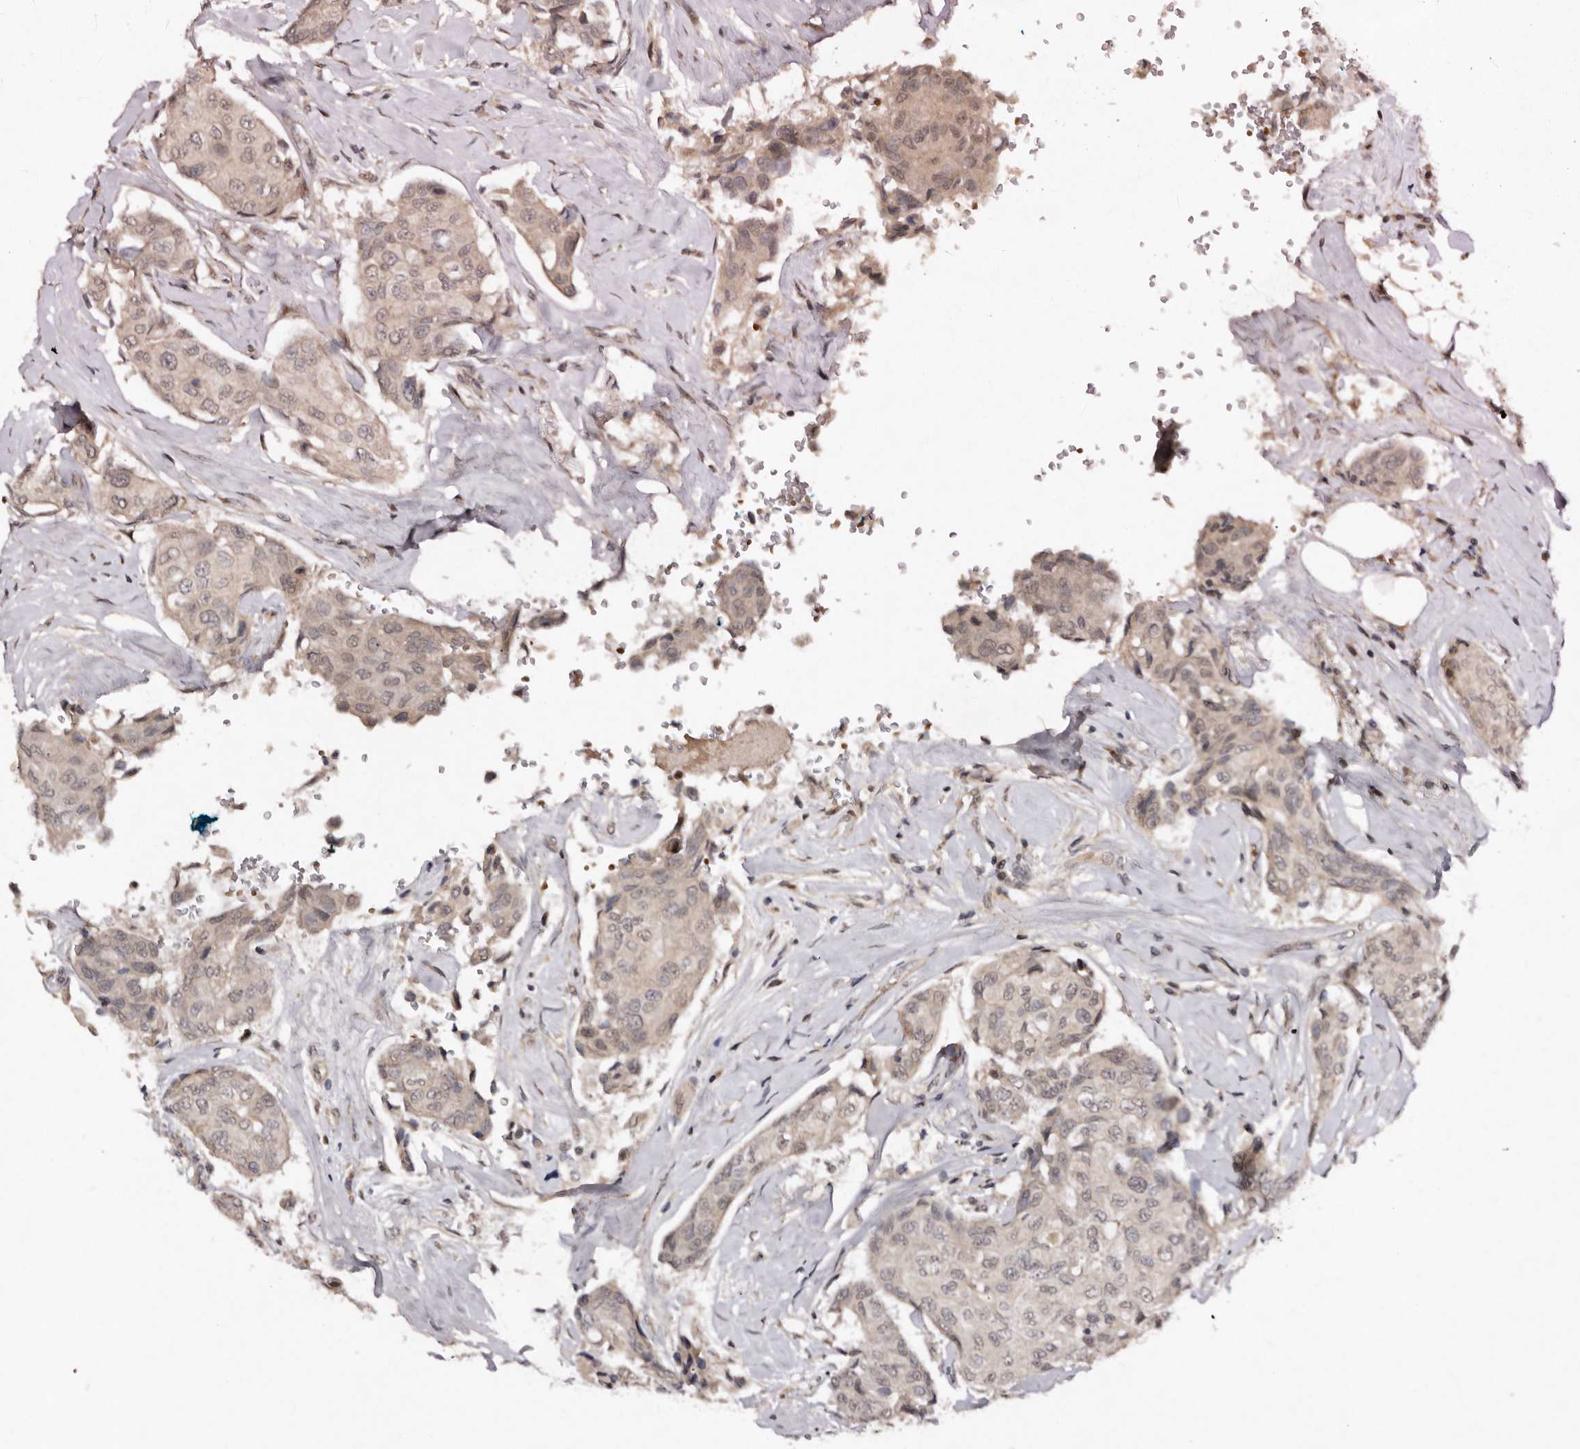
{"staining": {"intensity": "weak", "quantity": ">75%", "location": "cytoplasmic/membranous"}, "tissue": "breast cancer", "cell_type": "Tumor cells", "image_type": "cancer", "snomed": [{"axis": "morphology", "description": "Duct carcinoma"}, {"axis": "topography", "description": "Breast"}], "caption": "IHC staining of breast cancer, which shows low levels of weak cytoplasmic/membranous staining in approximately >75% of tumor cells indicating weak cytoplasmic/membranous protein expression. The staining was performed using DAB (brown) for protein detection and nuclei were counterstained in hematoxylin (blue).", "gene": "ABL1", "patient": {"sex": "female", "age": 80}}